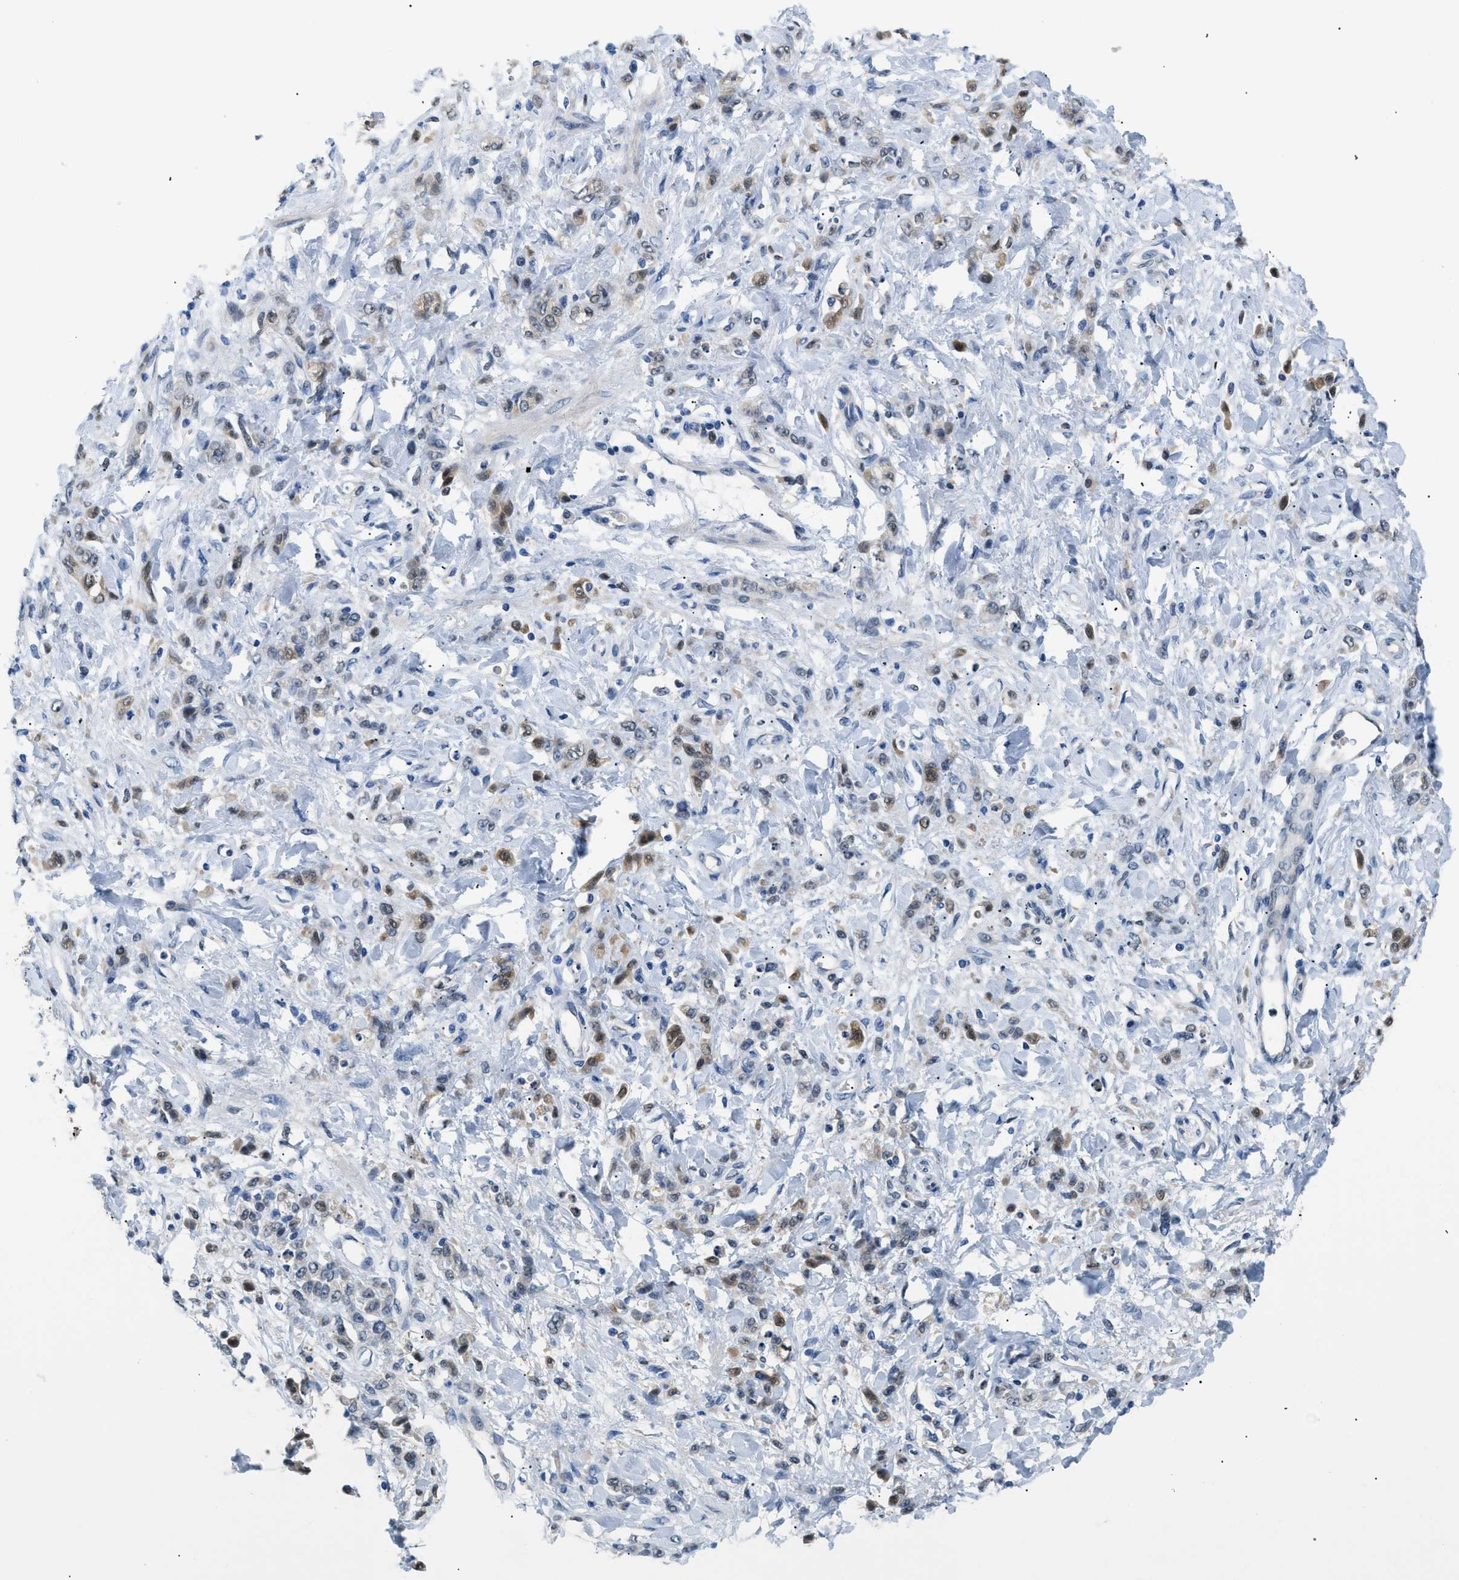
{"staining": {"intensity": "weak", "quantity": "25%-75%", "location": "cytoplasmic/membranous"}, "tissue": "stomach cancer", "cell_type": "Tumor cells", "image_type": "cancer", "snomed": [{"axis": "morphology", "description": "Normal tissue, NOS"}, {"axis": "morphology", "description": "Adenocarcinoma, NOS"}, {"axis": "topography", "description": "Stomach"}], "caption": "IHC of adenocarcinoma (stomach) demonstrates low levels of weak cytoplasmic/membranous positivity in approximately 25%-75% of tumor cells.", "gene": "AKR1A1", "patient": {"sex": "male", "age": 82}}